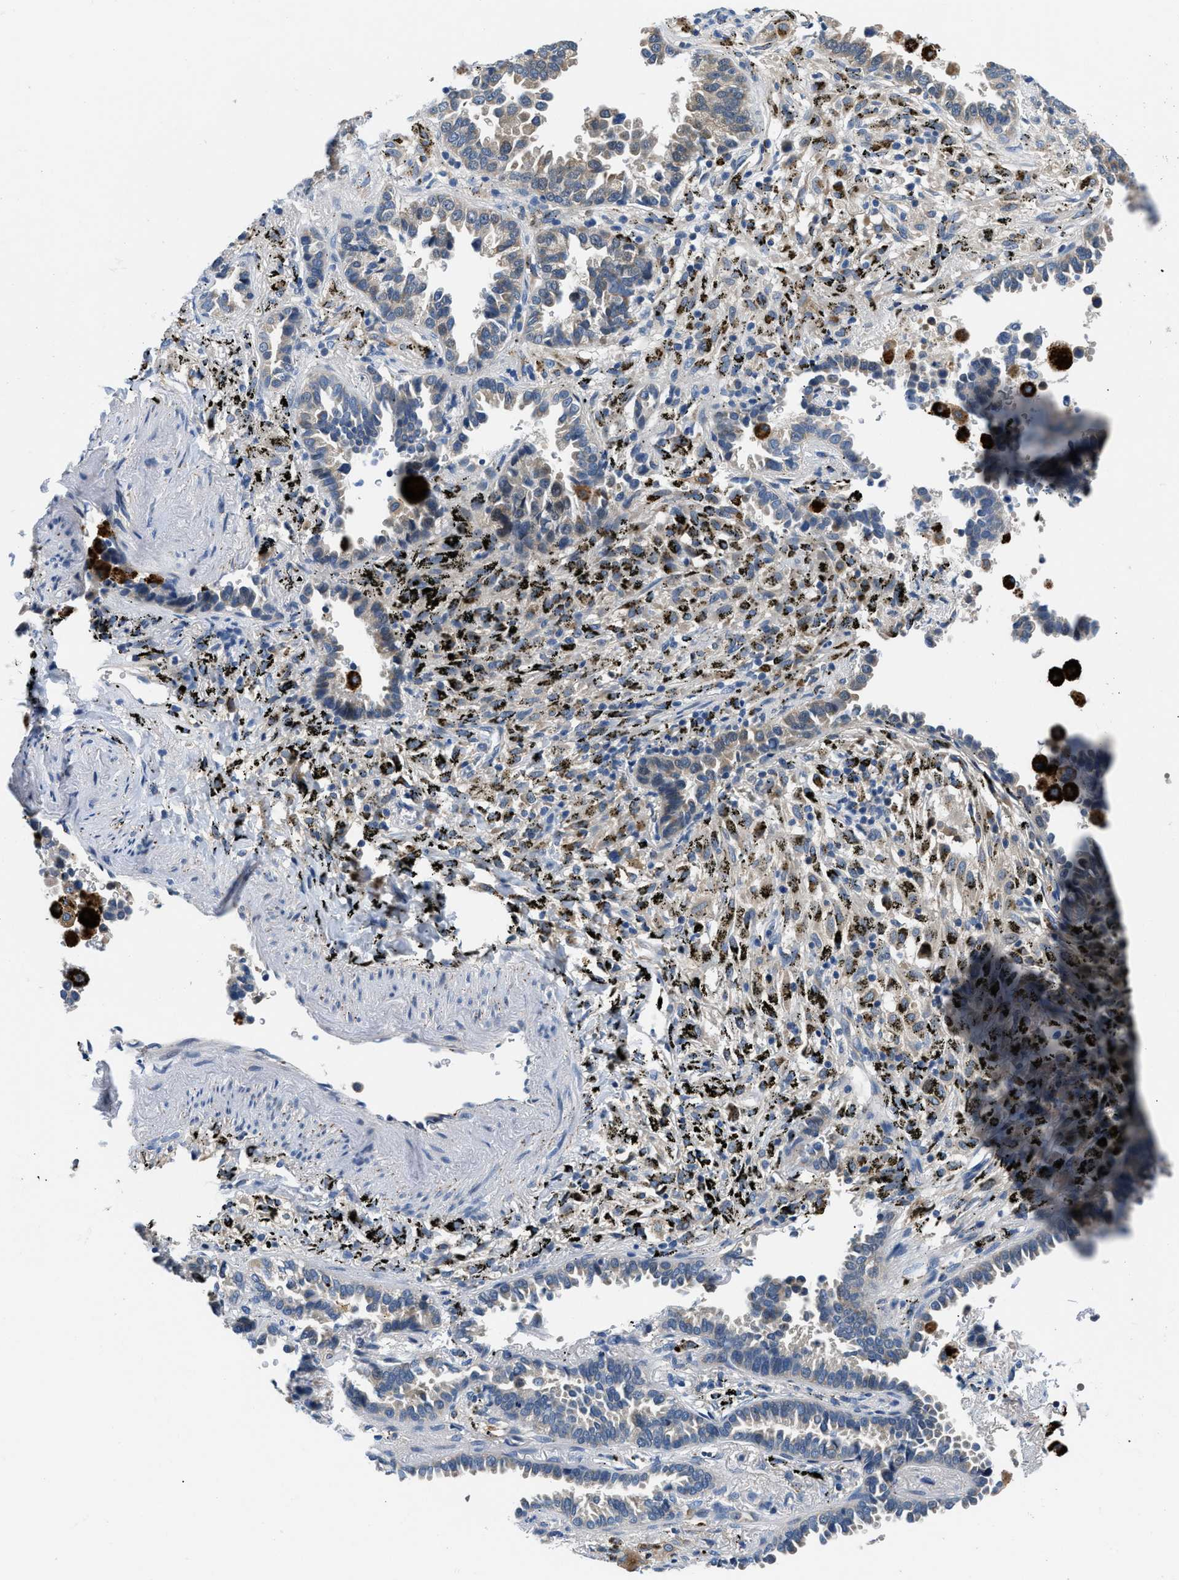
{"staining": {"intensity": "negative", "quantity": "none", "location": "none"}, "tissue": "lung cancer", "cell_type": "Tumor cells", "image_type": "cancer", "snomed": [{"axis": "morphology", "description": "Normal tissue, NOS"}, {"axis": "morphology", "description": "Adenocarcinoma, NOS"}, {"axis": "topography", "description": "Lung"}], "caption": "Immunohistochemical staining of human lung cancer (adenocarcinoma) reveals no significant expression in tumor cells.", "gene": "ADGRE3", "patient": {"sex": "male", "age": 59}}